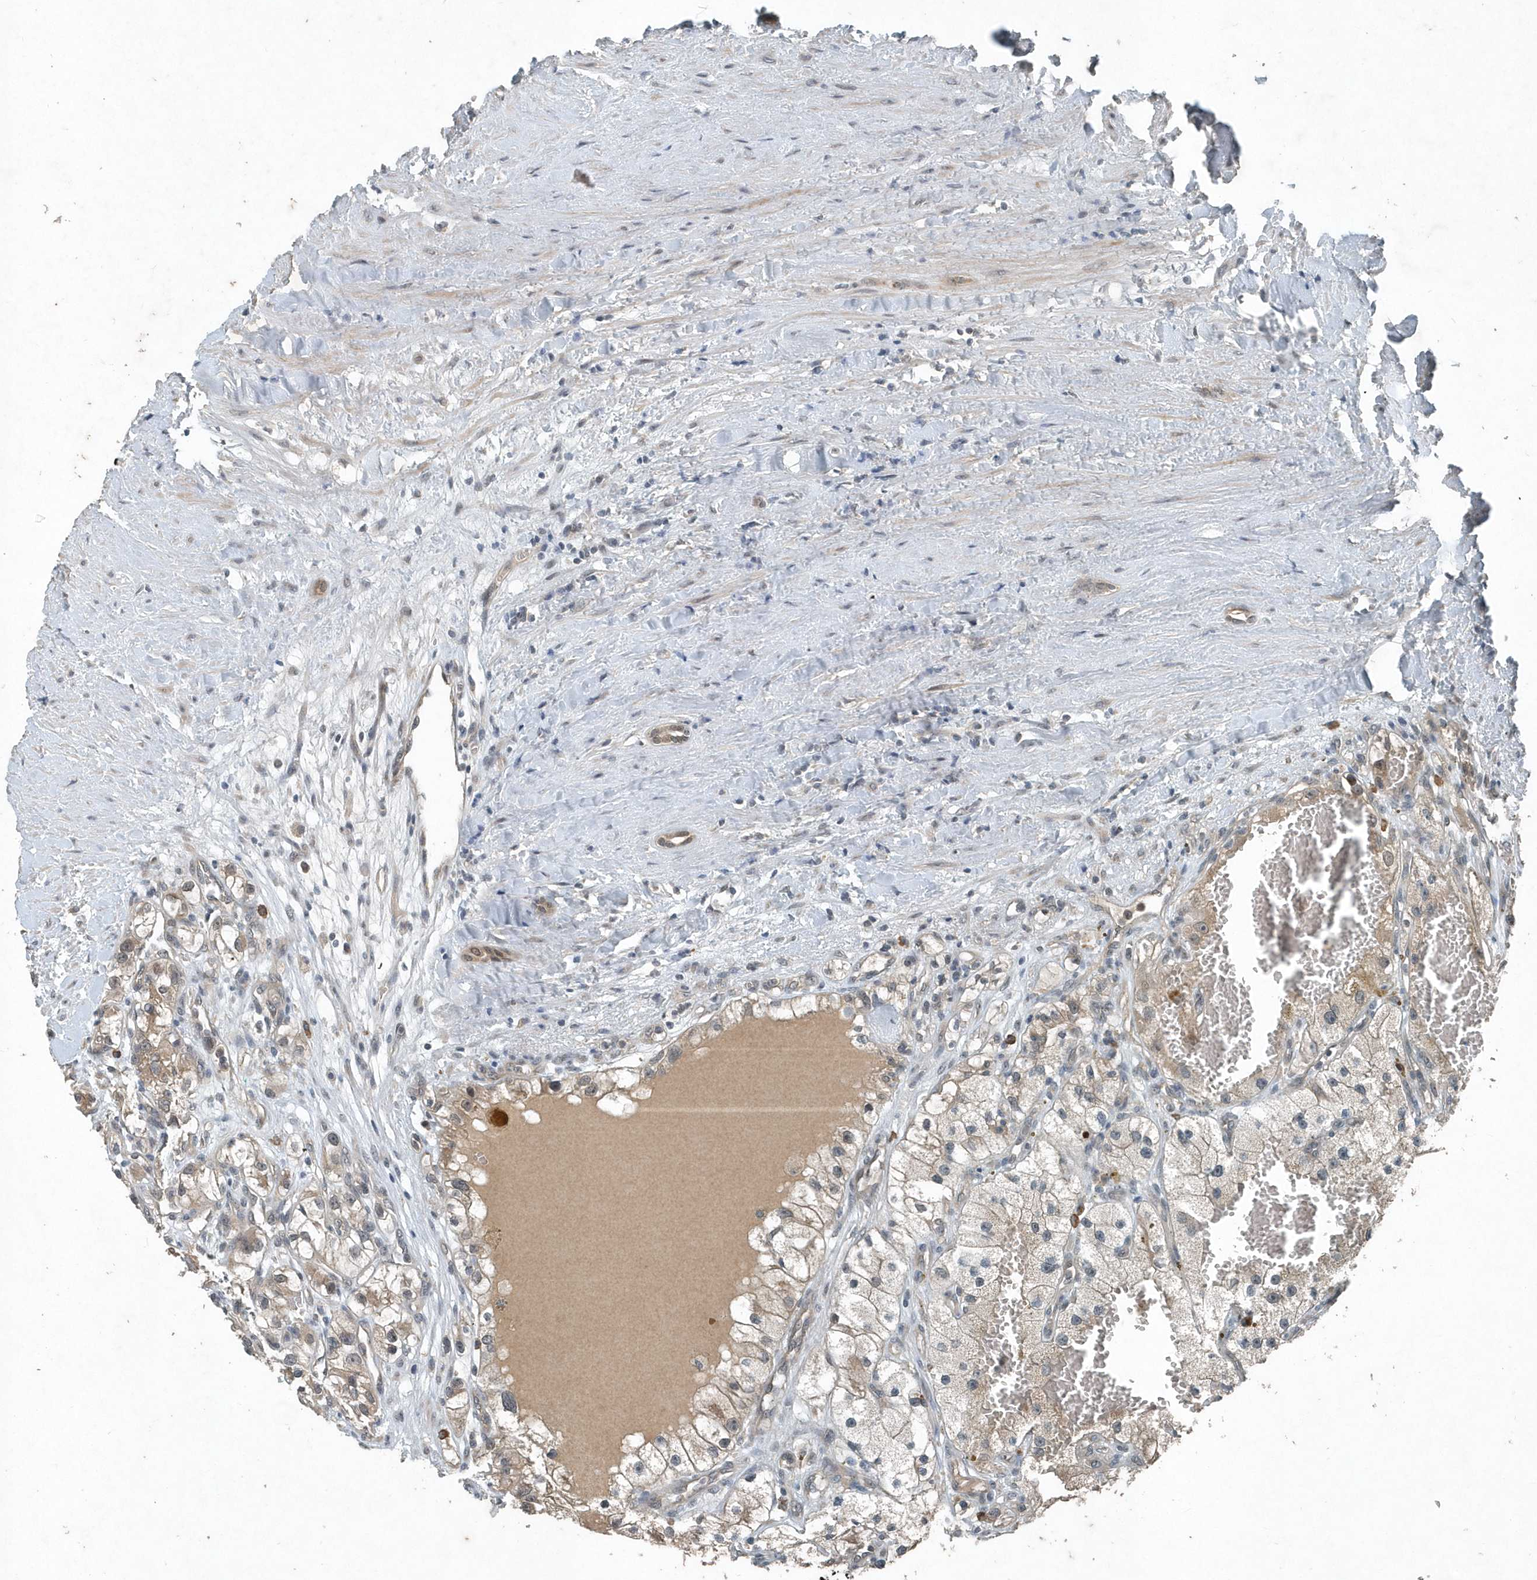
{"staining": {"intensity": "weak", "quantity": "<25%", "location": "cytoplasmic/membranous"}, "tissue": "renal cancer", "cell_type": "Tumor cells", "image_type": "cancer", "snomed": [{"axis": "morphology", "description": "Adenocarcinoma, NOS"}, {"axis": "topography", "description": "Kidney"}], "caption": "Renal adenocarcinoma was stained to show a protein in brown. There is no significant expression in tumor cells.", "gene": "SCFD2", "patient": {"sex": "female", "age": 57}}